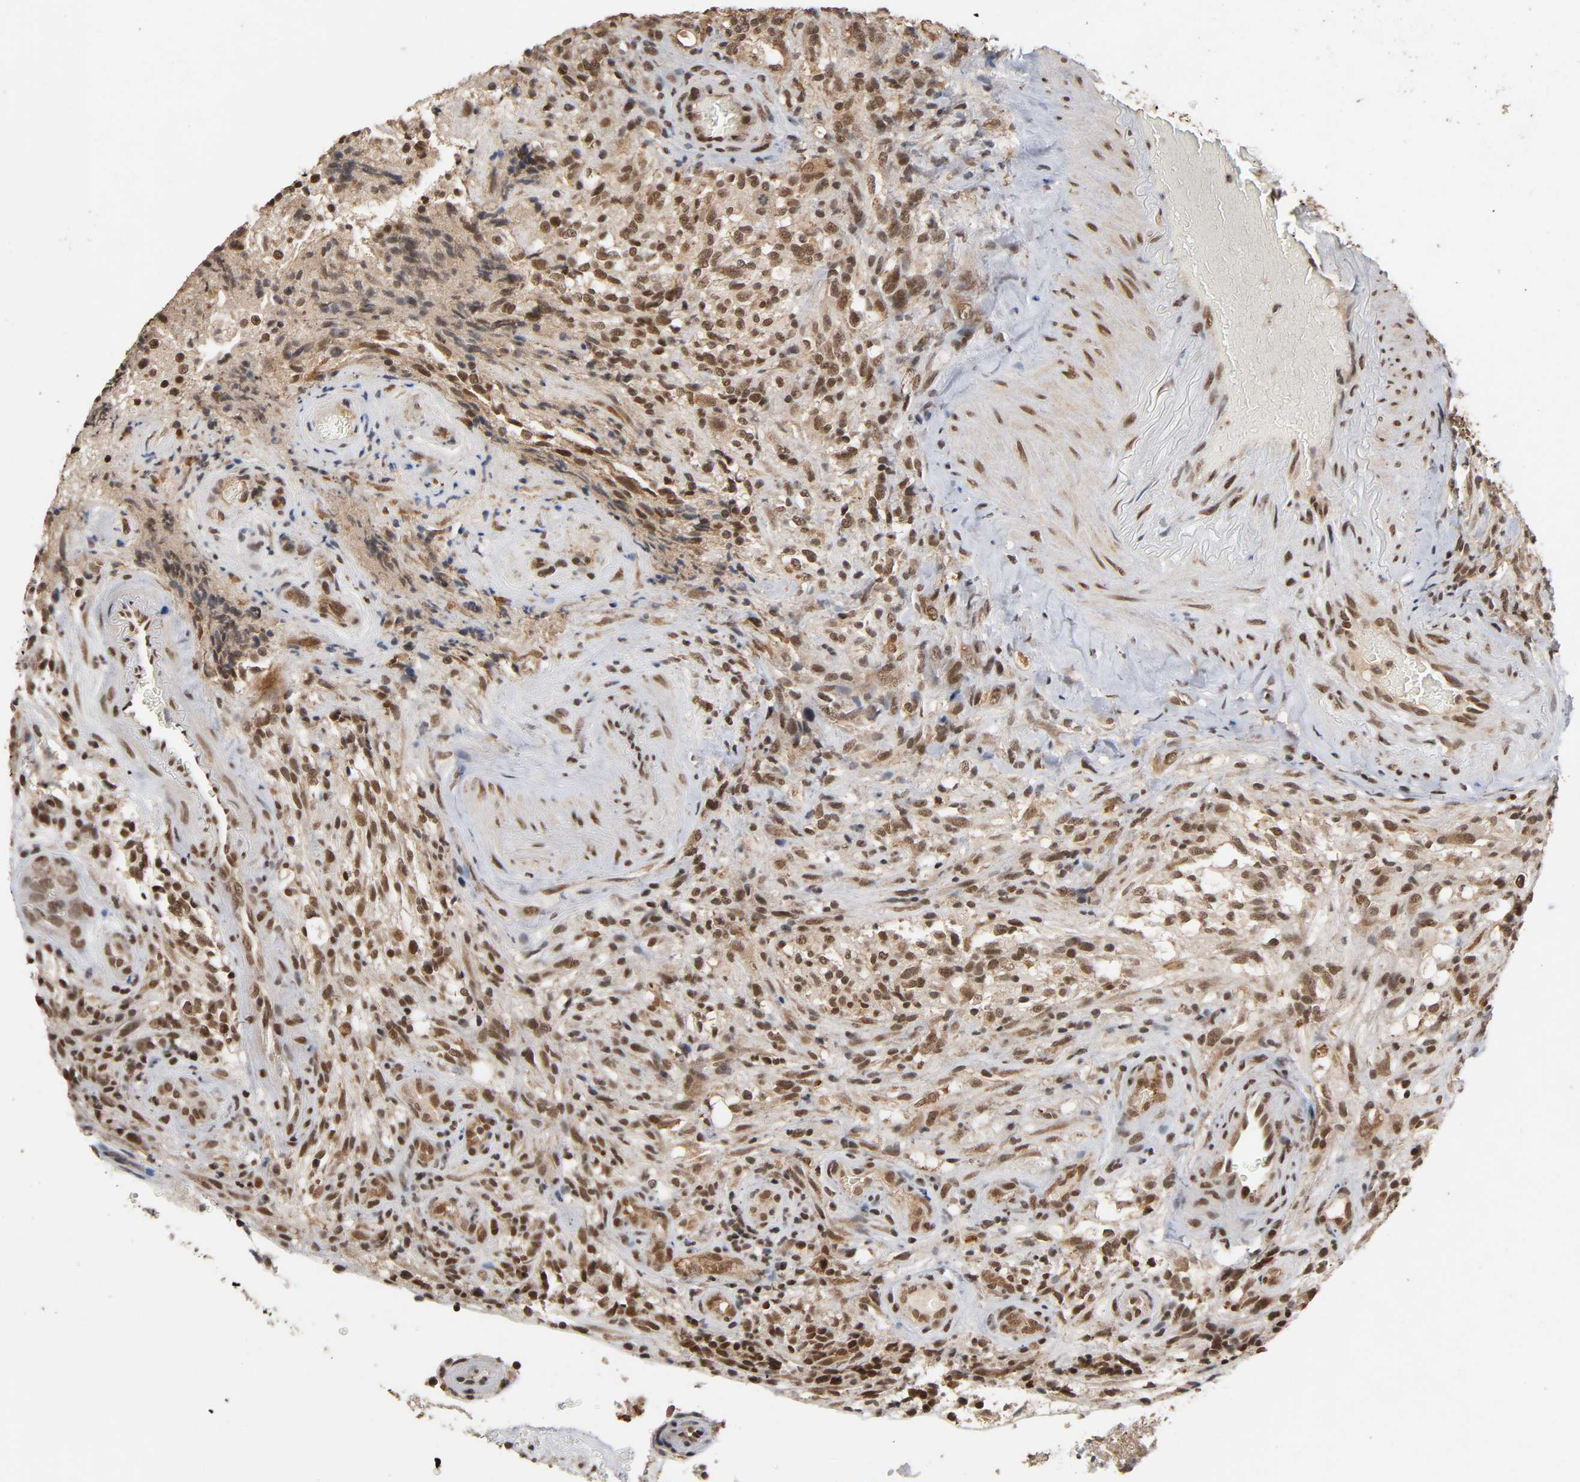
{"staining": {"intensity": "strong", "quantity": ">75%", "location": "nuclear"}, "tissue": "glioma", "cell_type": "Tumor cells", "image_type": "cancer", "snomed": [{"axis": "morphology", "description": "Normal tissue, NOS"}, {"axis": "morphology", "description": "Glioma, malignant, High grade"}, {"axis": "topography", "description": "Cerebral cortex"}], "caption": "This photomicrograph demonstrates IHC staining of human malignant glioma (high-grade), with high strong nuclear positivity in approximately >75% of tumor cells.", "gene": "ZNF384", "patient": {"sex": "male", "age": 75}}